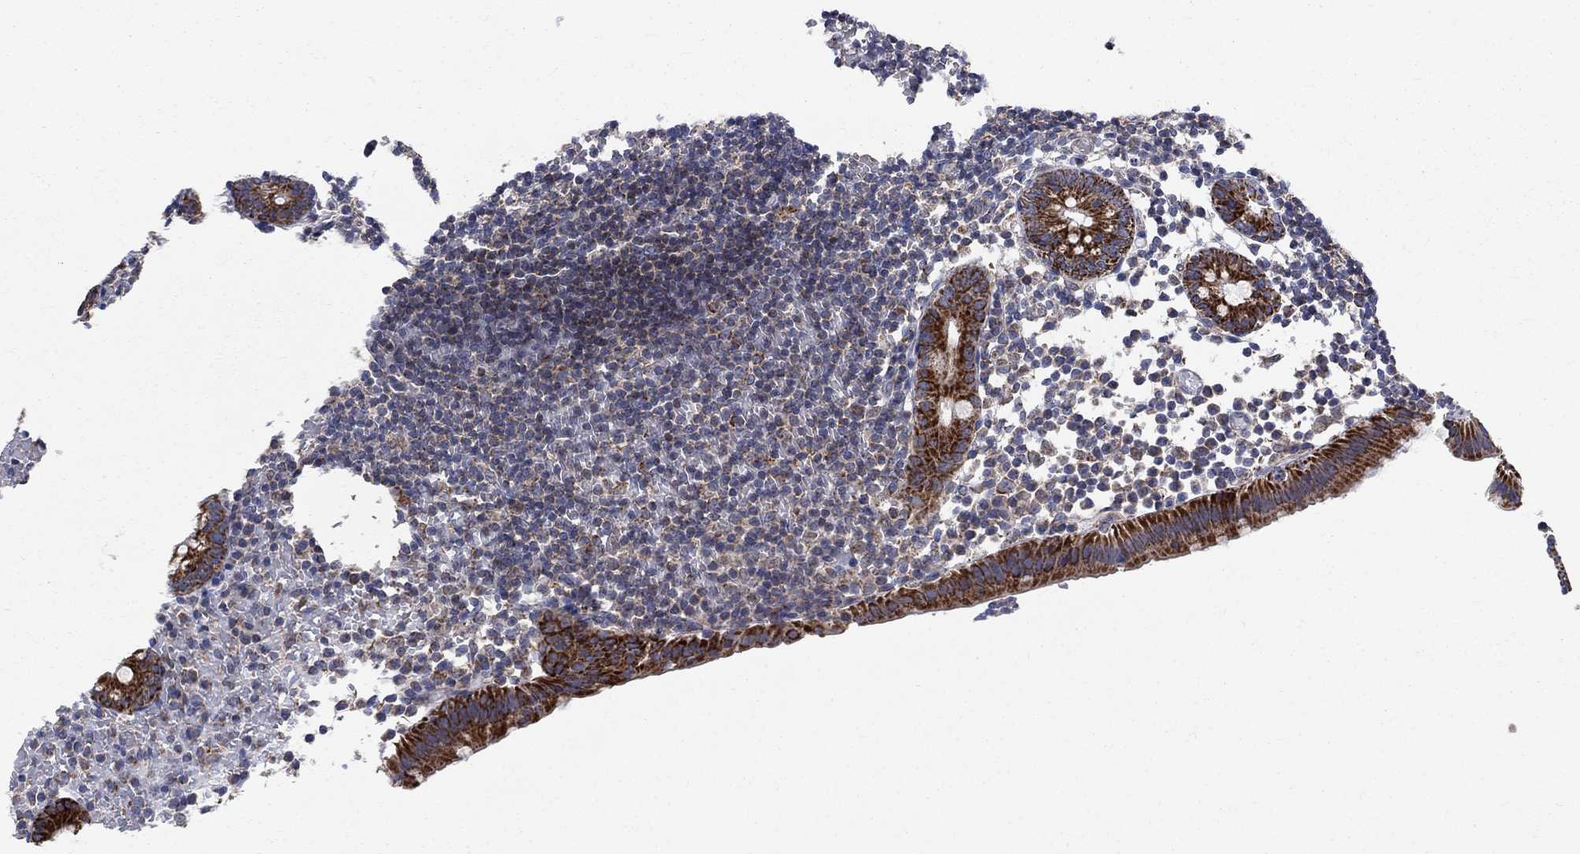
{"staining": {"intensity": "strong", "quantity": "25%-75%", "location": "cytoplasmic/membranous"}, "tissue": "appendix", "cell_type": "Glandular cells", "image_type": "normal", "snomed": [{"axis": "morphology", "description": "Normal tissue, NOS"}, {"axis": "topography", "description": "Appendix"}], "caption": "Human appendix stained for a protein (brown) shows strong cytoplasmic/membranous positive positivity in about 25%-75% of glandular cells.", "gene": "NME7", "patient": {"sex": "female", "age": 40}}